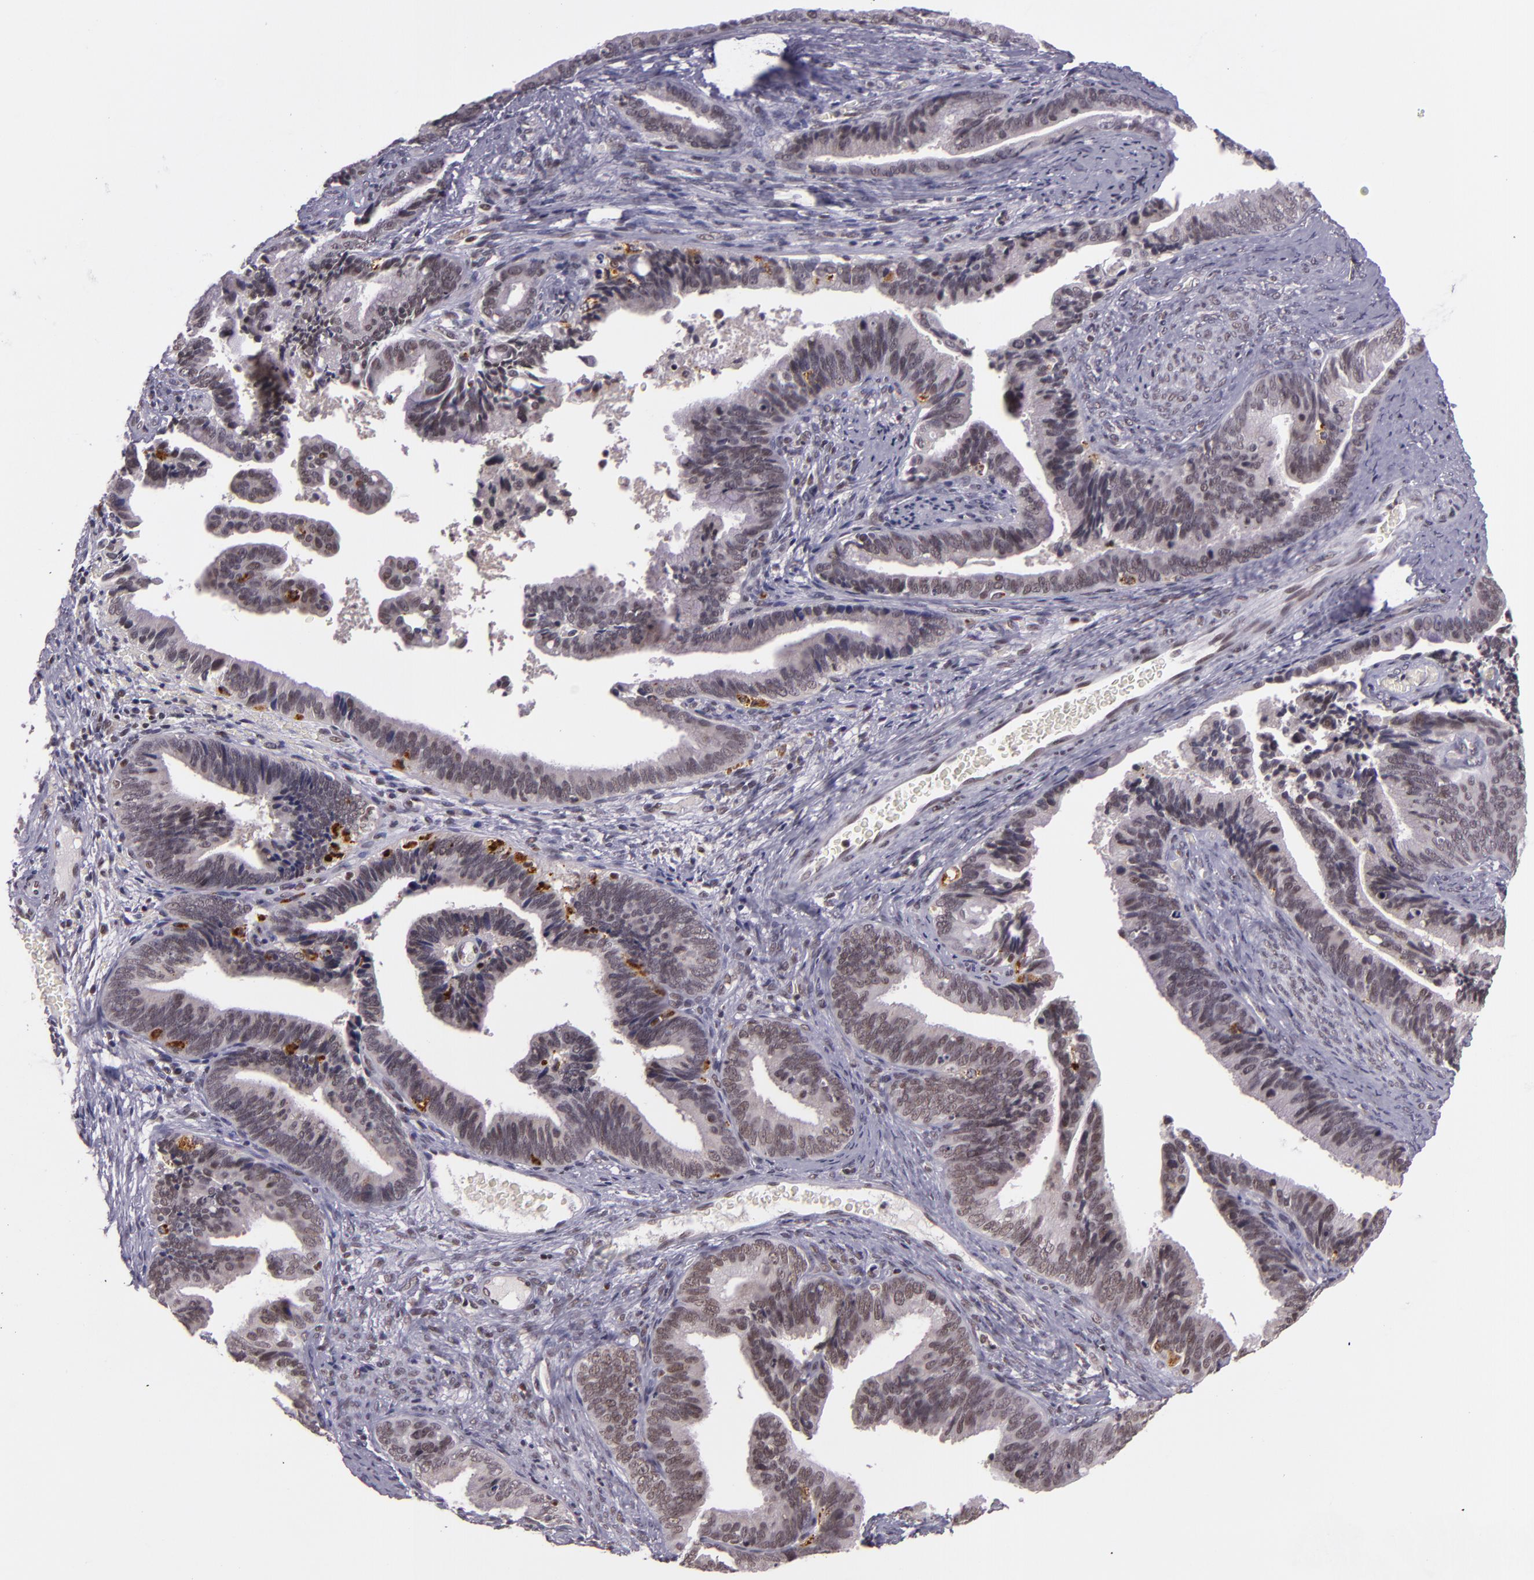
{"staining": {"intensity": "moderate", "quantity": "<25%", "location": "cytoplasmic/membranous,nuclear"}, "tissue": "cervical cancer", "cell_type": "Tumor cells", "image_type": "cancer", "snomed": [{"axis": "morphology", "description": "Adenocarcinoma, NOS"}, {"axis": "topography", "description": "Cervix"}], "caption": "A high-resolution micrograph shows IHC staining of cervical cancer (adenocarcinoma), which demonstrates moderate cytoplasmic/membranous and nuclear staining in about <25% of tumor cells.", "gene": "ZFX", "patient": {"sex": "female", "age": 47}}